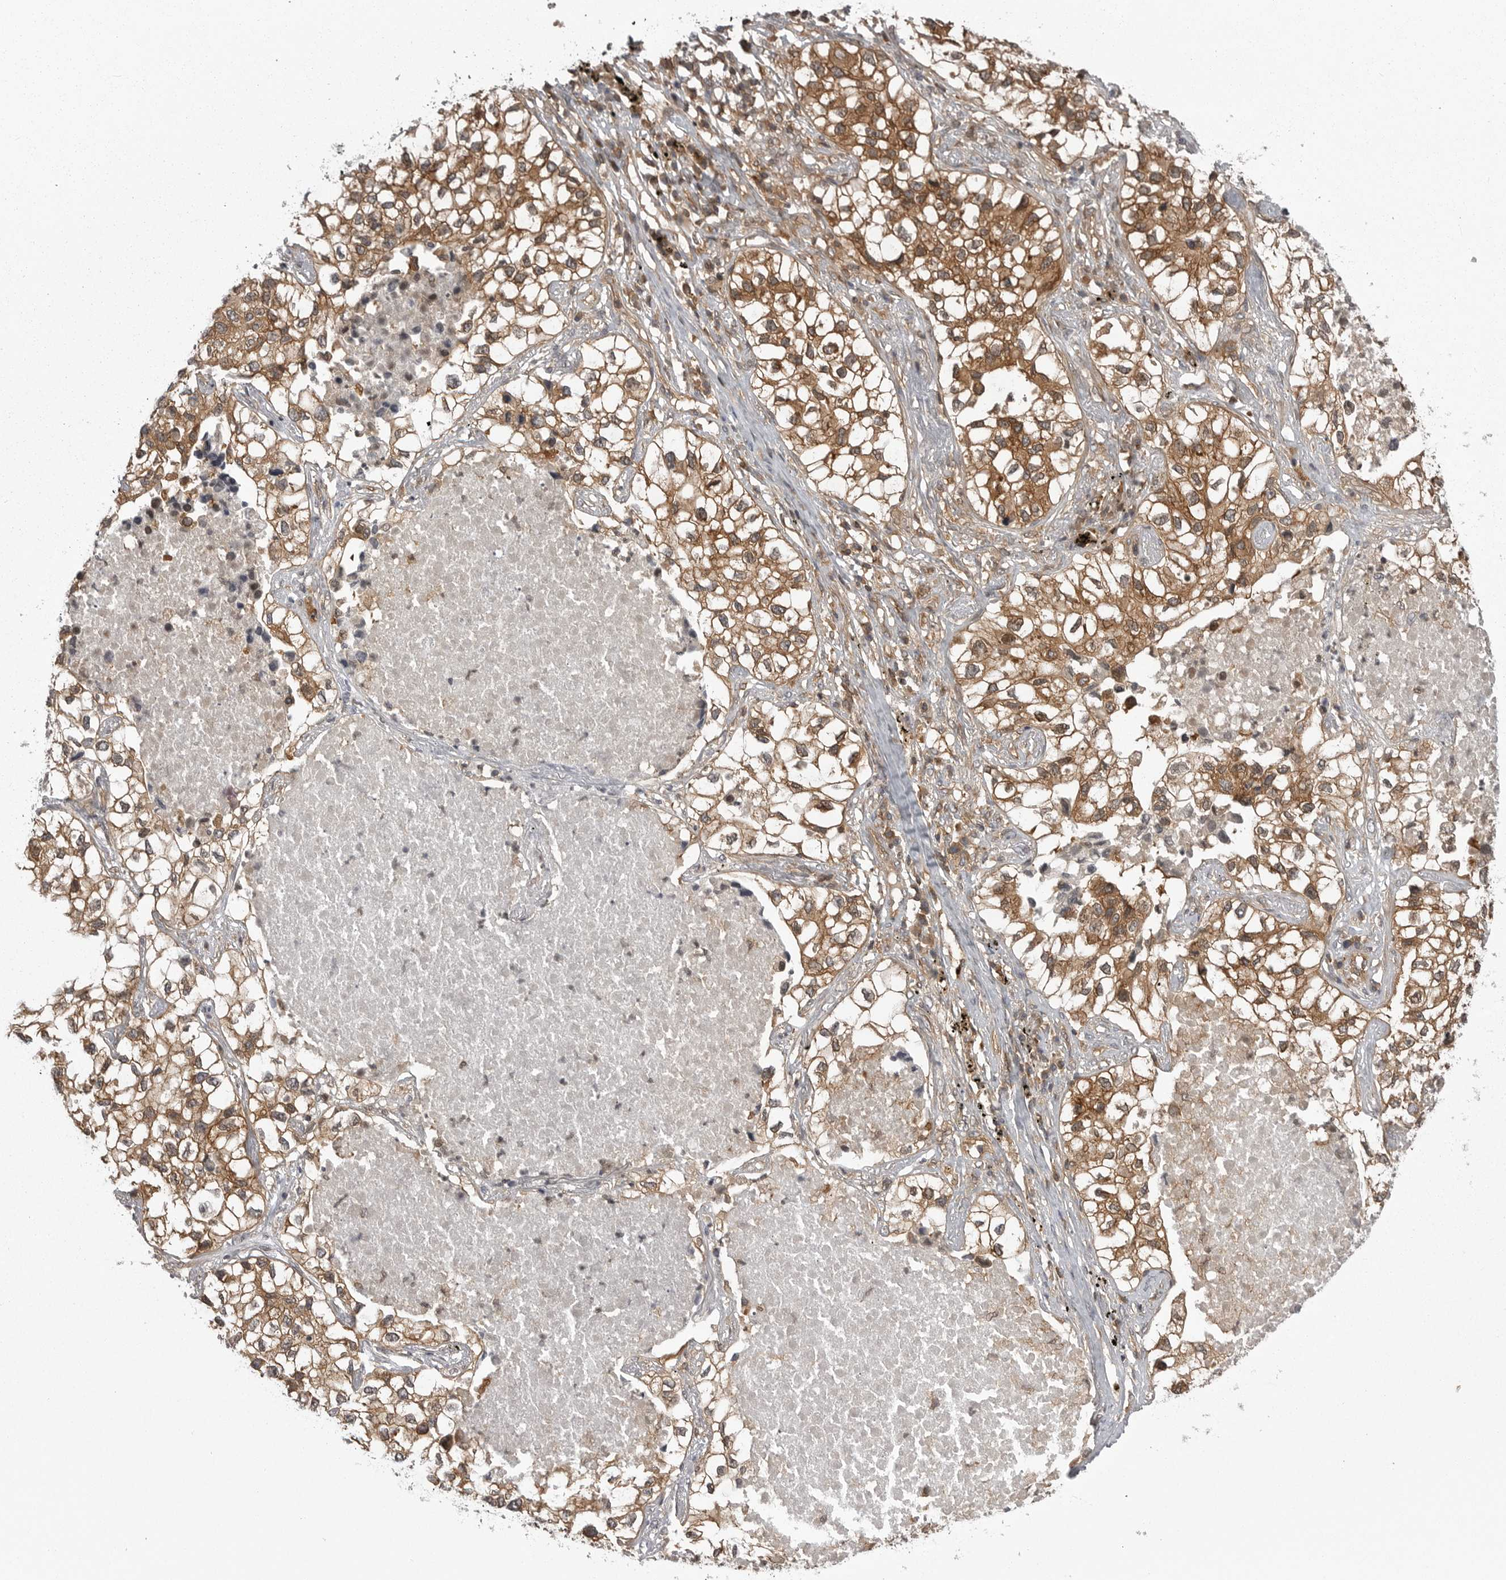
{"staining": {"intensity": "moderate", "quantity": ">75%", "location": "cytoplasmic/membranous"}, "tissue": "lung cancer", "cell_type": "Tumor cells", "image_type": "cancer", "snomed": [{"axis": "morphology", "description": "Adenocarcinoma, NOS"}, {"axis": "topography", "description": "Lung"}], "caption": "Immunohistochemical staining of human lung cancer (adenocarcinoma) shows medium levels of moderate cytoplasmic/membranous protein positivity in approximately >75% of tumor cells.", "gene": "STK24", "patient": {"sex": "male", "age": 63}}